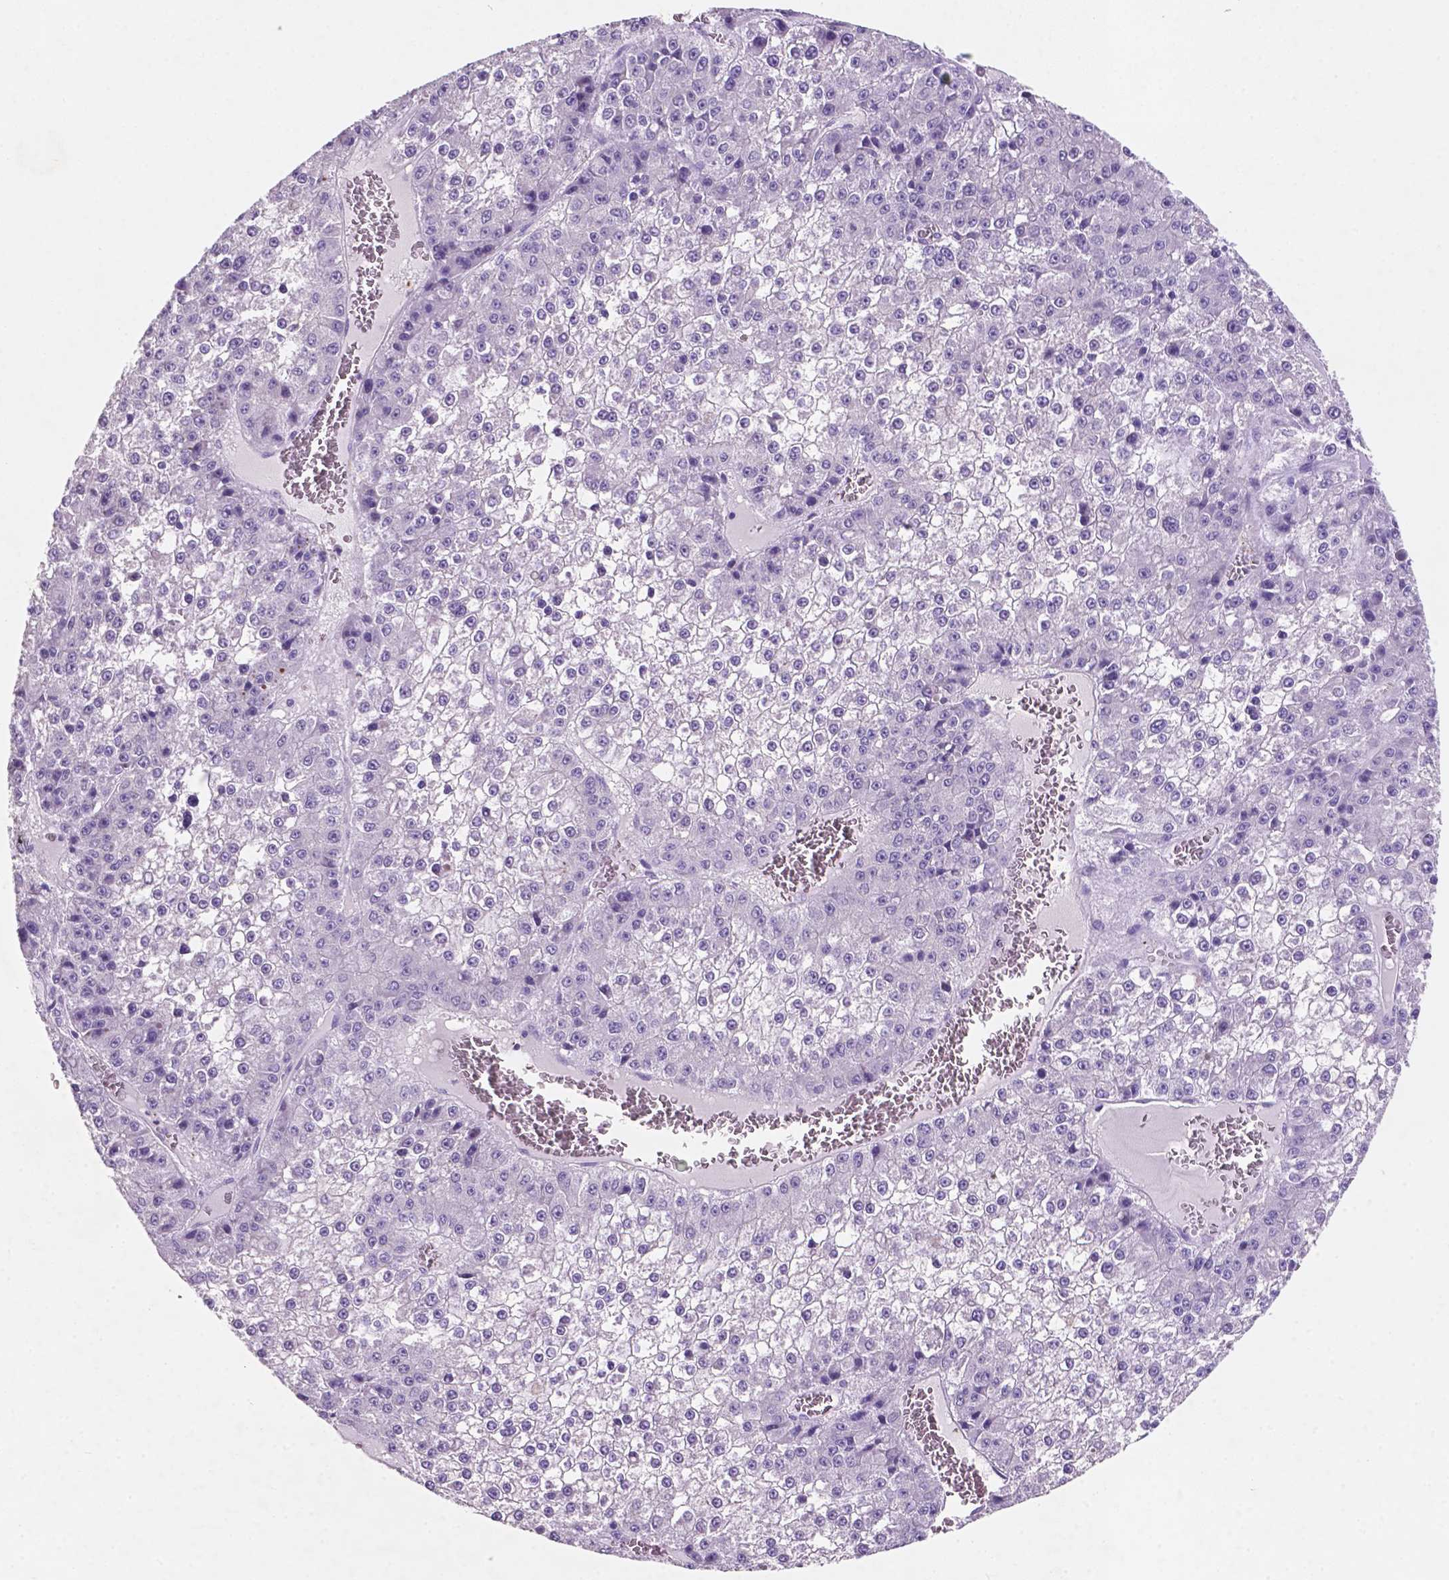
{"staining": {"intensity": "negative", "quantity": "none", "location": "none"}, "tissue": "liver cancer", "cell_type": "Tumor cells", "image_type": "cancer", "snomed": [{"axis": "morphology", "description": "Carcinoma, Hepatocellular, NOS"}, {"axis": "topography", "description": "Liver"}], "caption": "Immunohistochemistry (IHC) of liver cancer shows no positivity in tumor cells.", "gene": "EBLN2", "patient": {"sex": "female", "age": 73}}